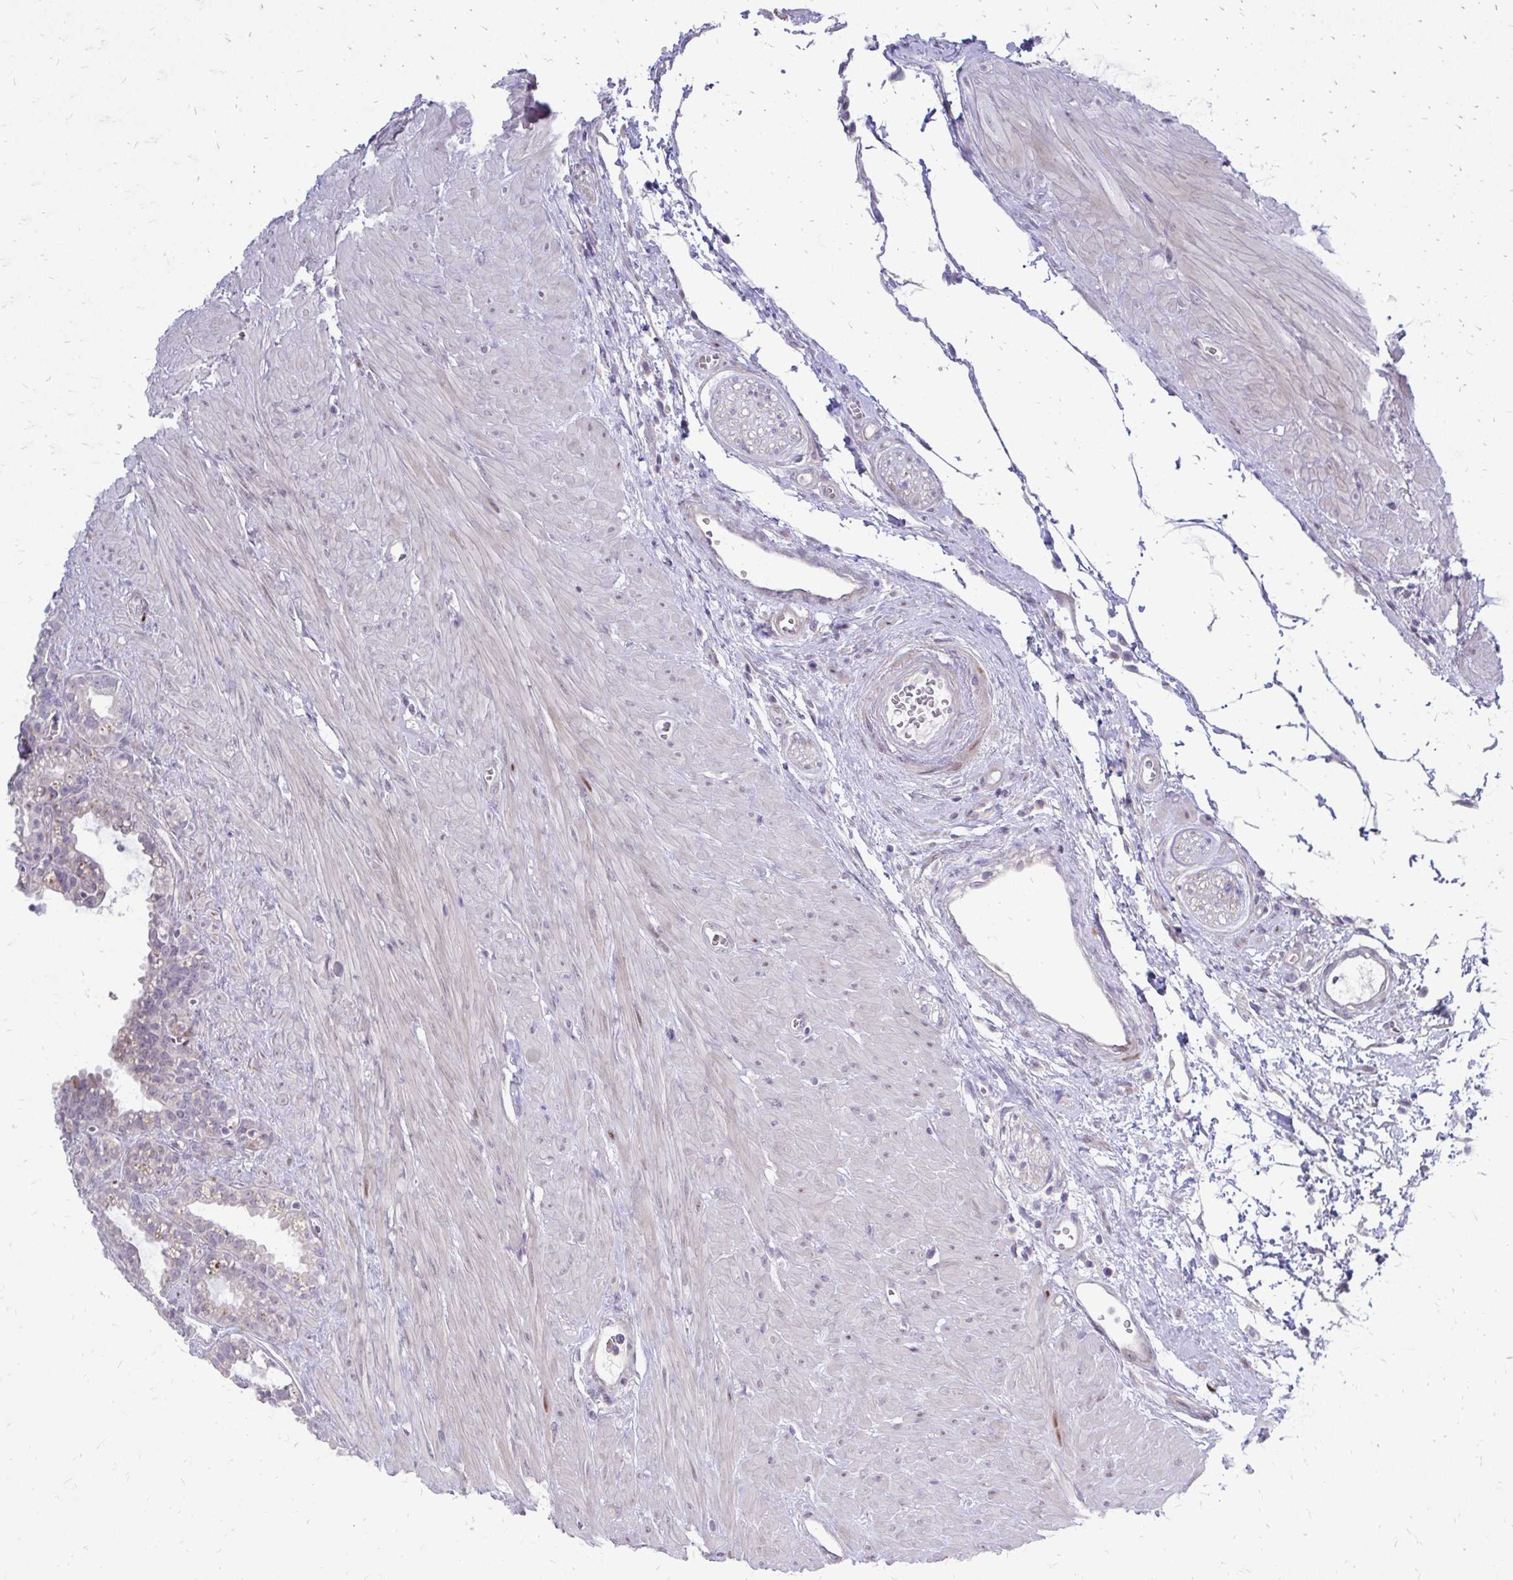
{"staining": {"intensity": "weak", "quantity": "<25%", "location": "nuclear"}, "tissue": "seminal vesicle", "cell_type": "Glandular cells", "image_type": "normal", "snomed": [{"axis": "morphology", "description": "Normal tissue, NOS"}, {"axis": "topography", "description": "Seminal veicle"}], "caption": "IHC histopathology image of normal seminal vesicle stained for a protein (brown), which reveals no positivity in glandular cells.", "gene": "PPDPFL", "patient": {"sex": "male", "age": 76}}